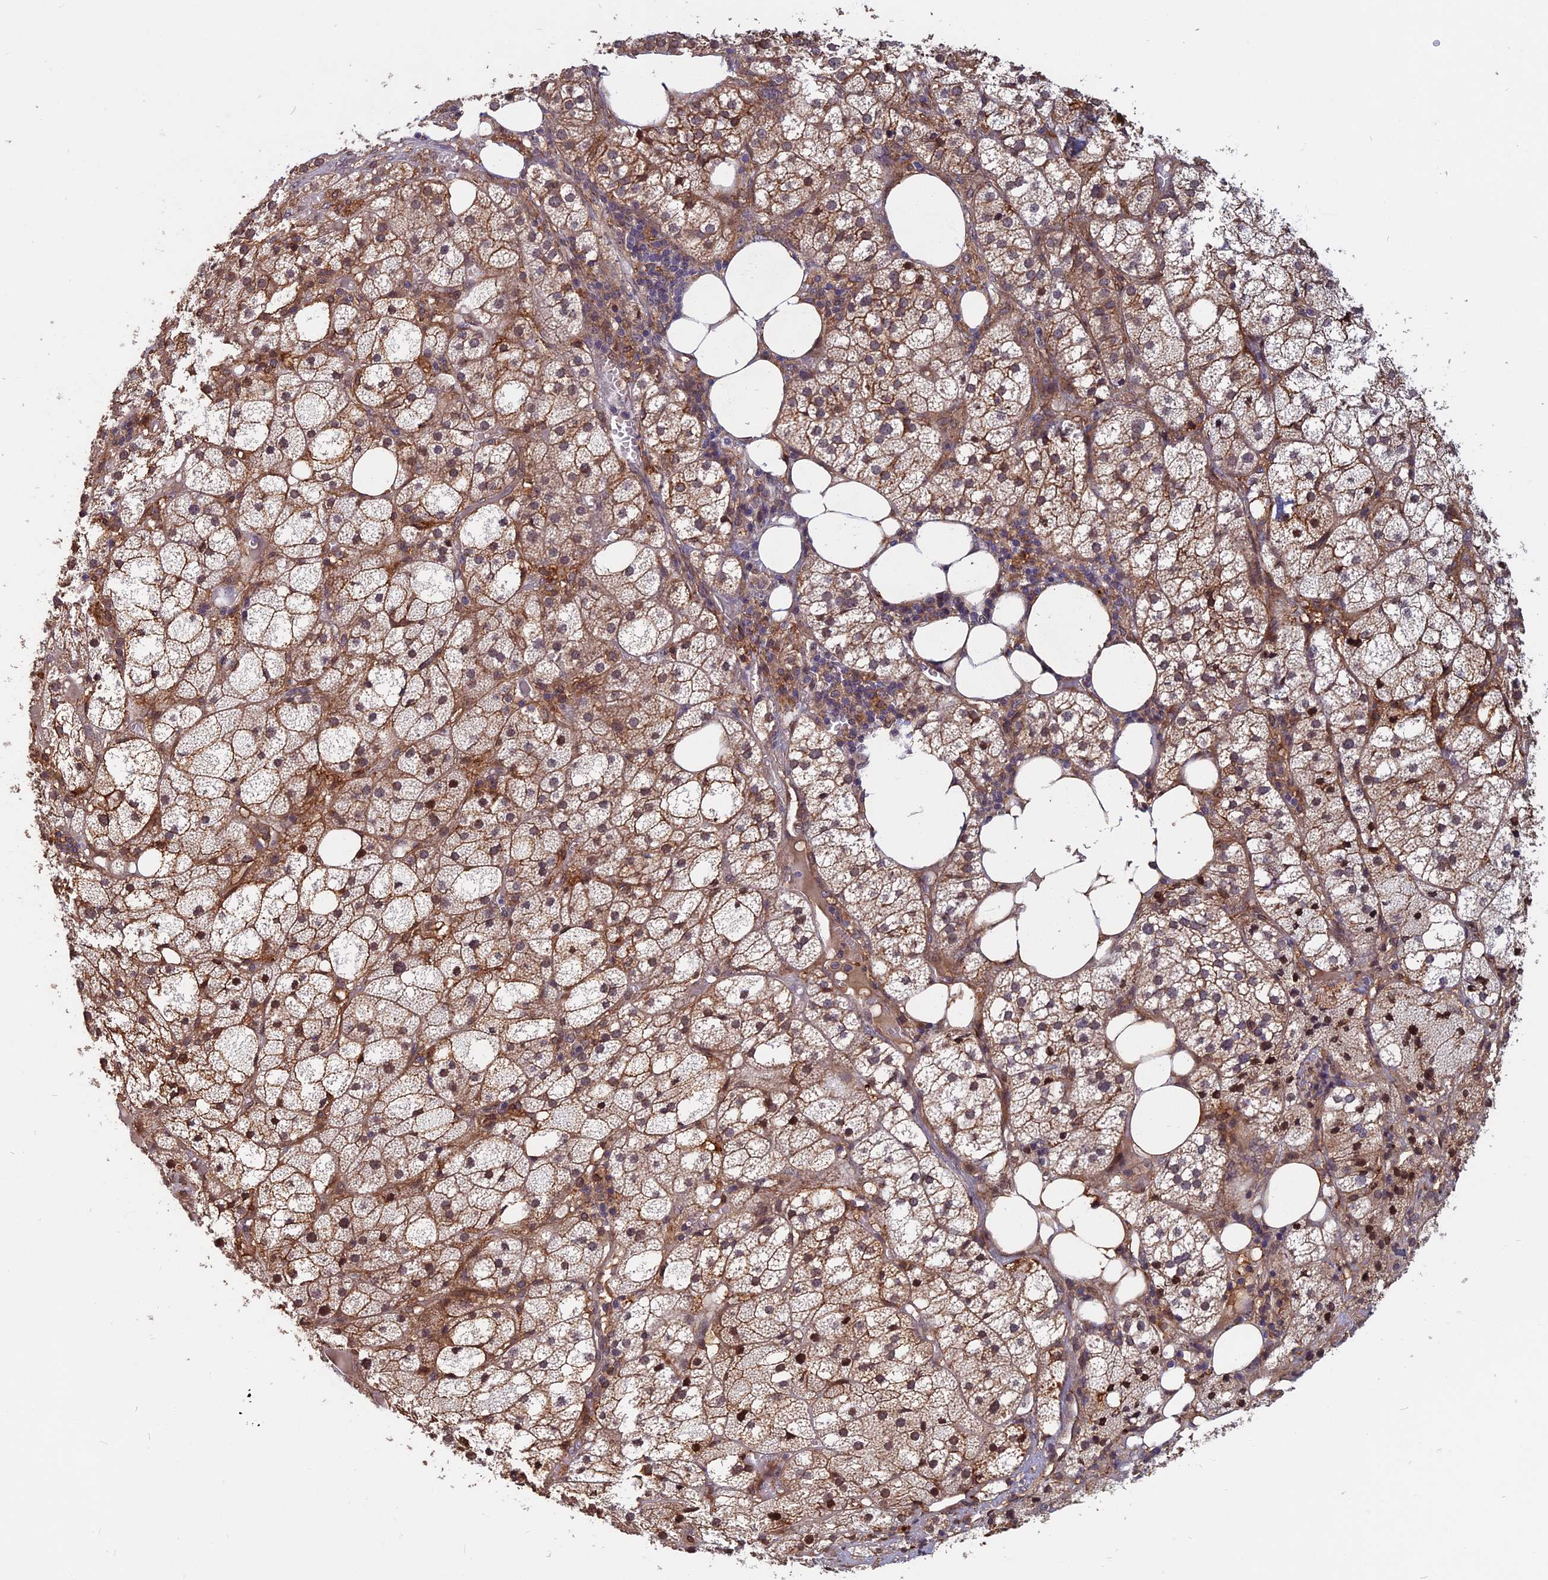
{"staining": {"intensity": "moderate", "quantity": ">75%", "location": "cytoplasmic/membranous,nuclear"}, "tissue": "adrenal gland", "cell_type": "Glandular cells", "image_type": "normal", "snomed": [{"axis": "morphology", "description": "Normal tissue, NOS"}, {"axis": "topography", "description": "Adrenal gland"}], "caption": "IHC photomicrograph of benign adrenal gland: adrenal gland stained using immunohistochemistry (IHC) displays medium levels of moderate protein expression localized specifically in the cytoplasmic/membranous,nuclear of glandular cells, appearing as a cytoplasmic/membranous,nuclear brown color.", "gene": "SPG11", "patient": {"sex": "female", "age": 61}}